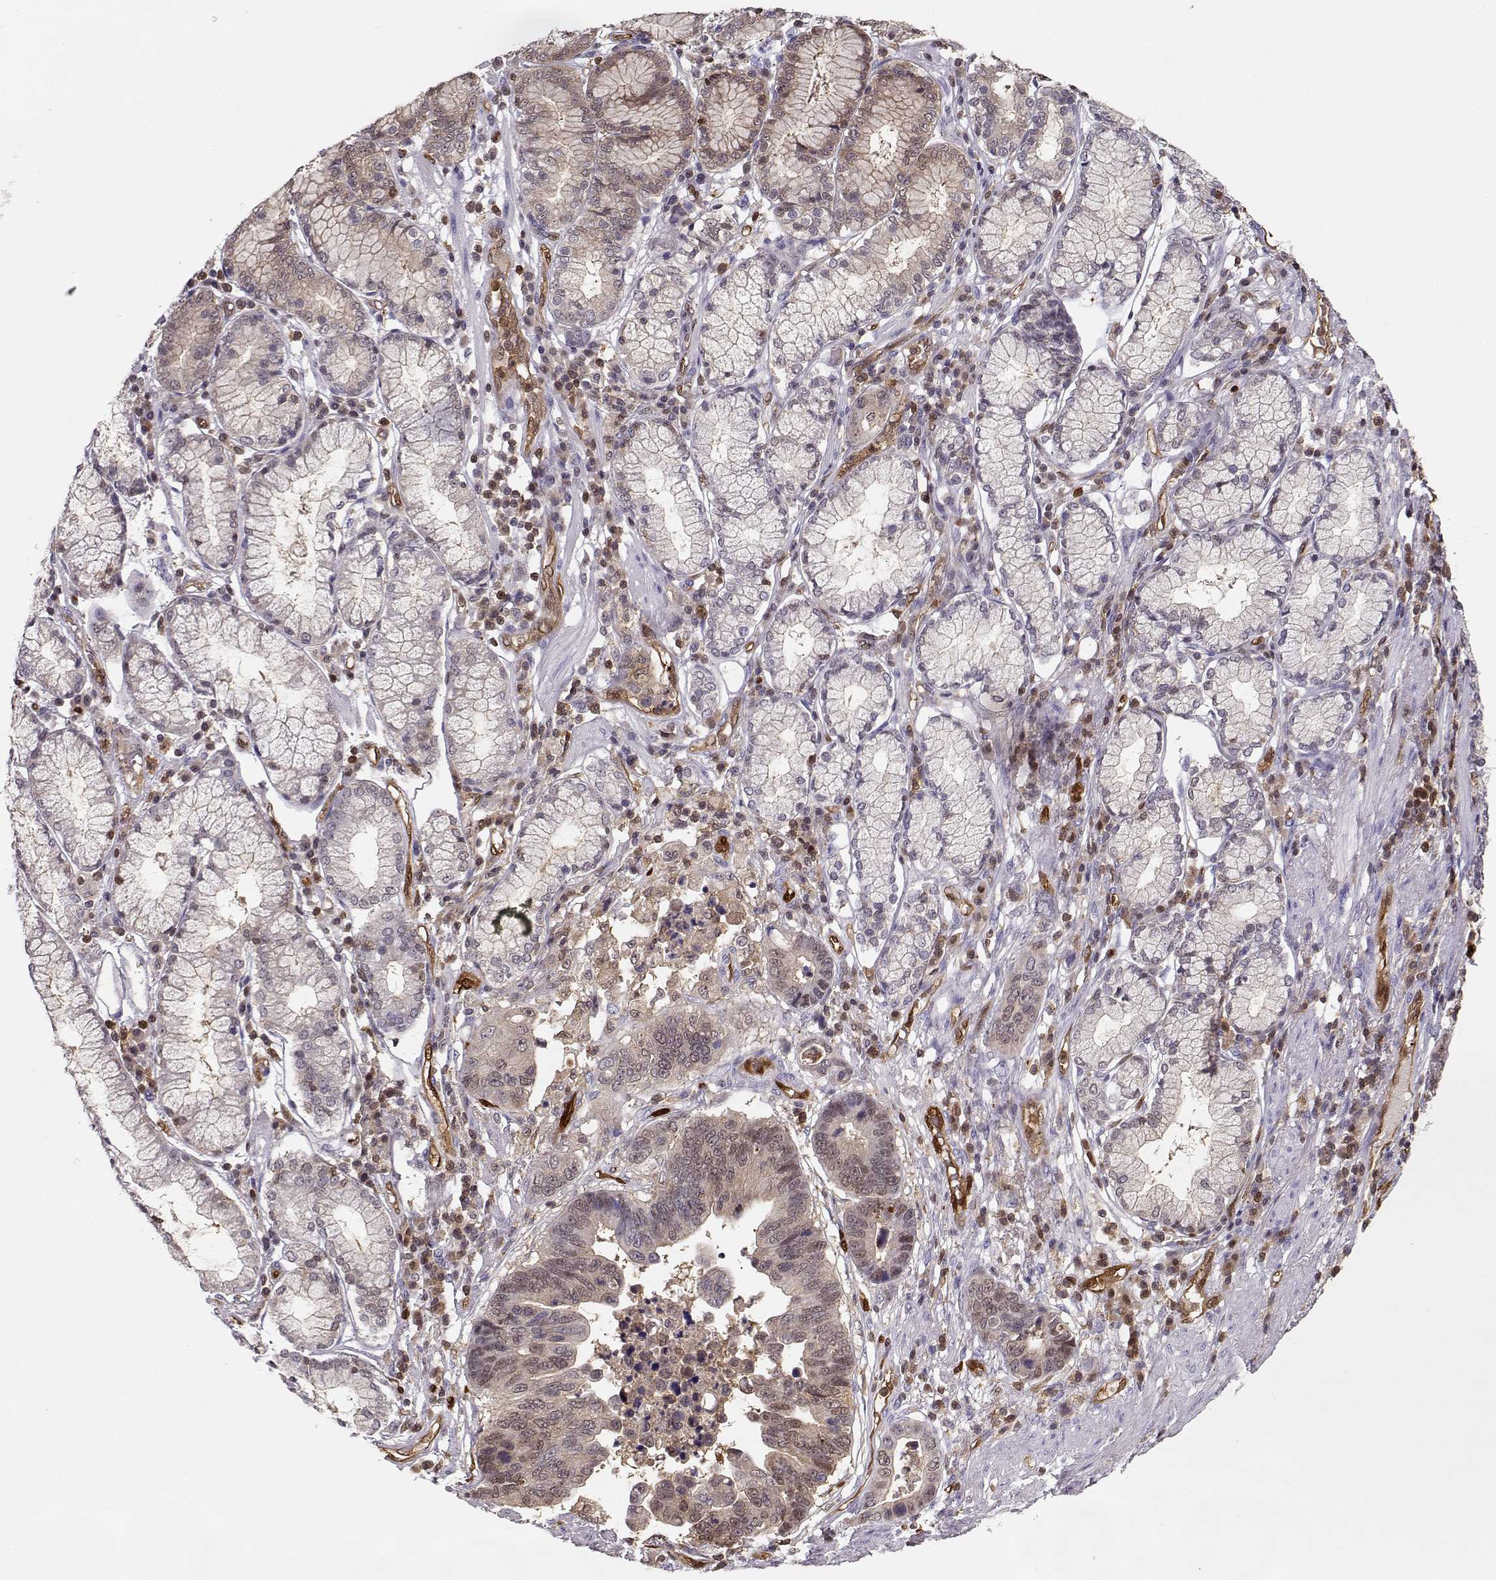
{"staining": {"intensity": "negative", "quantity": "none", "location": "none"}, "tissue": "stomach cancer", "cell_type": "Tumor cells", "image_type": "cancer", "snomed": [{"axis": "morphology", "description": "Adenocarcinoma, NOS"}, {"axis": "topography", "description": "Stomach"}], "caption": "Human adenocarcinoma (stomach) stained for a protein using IHC displays no expression in tumor cells.", "gene": "PNP", "patient": {"sex": "male", "age": 84}}